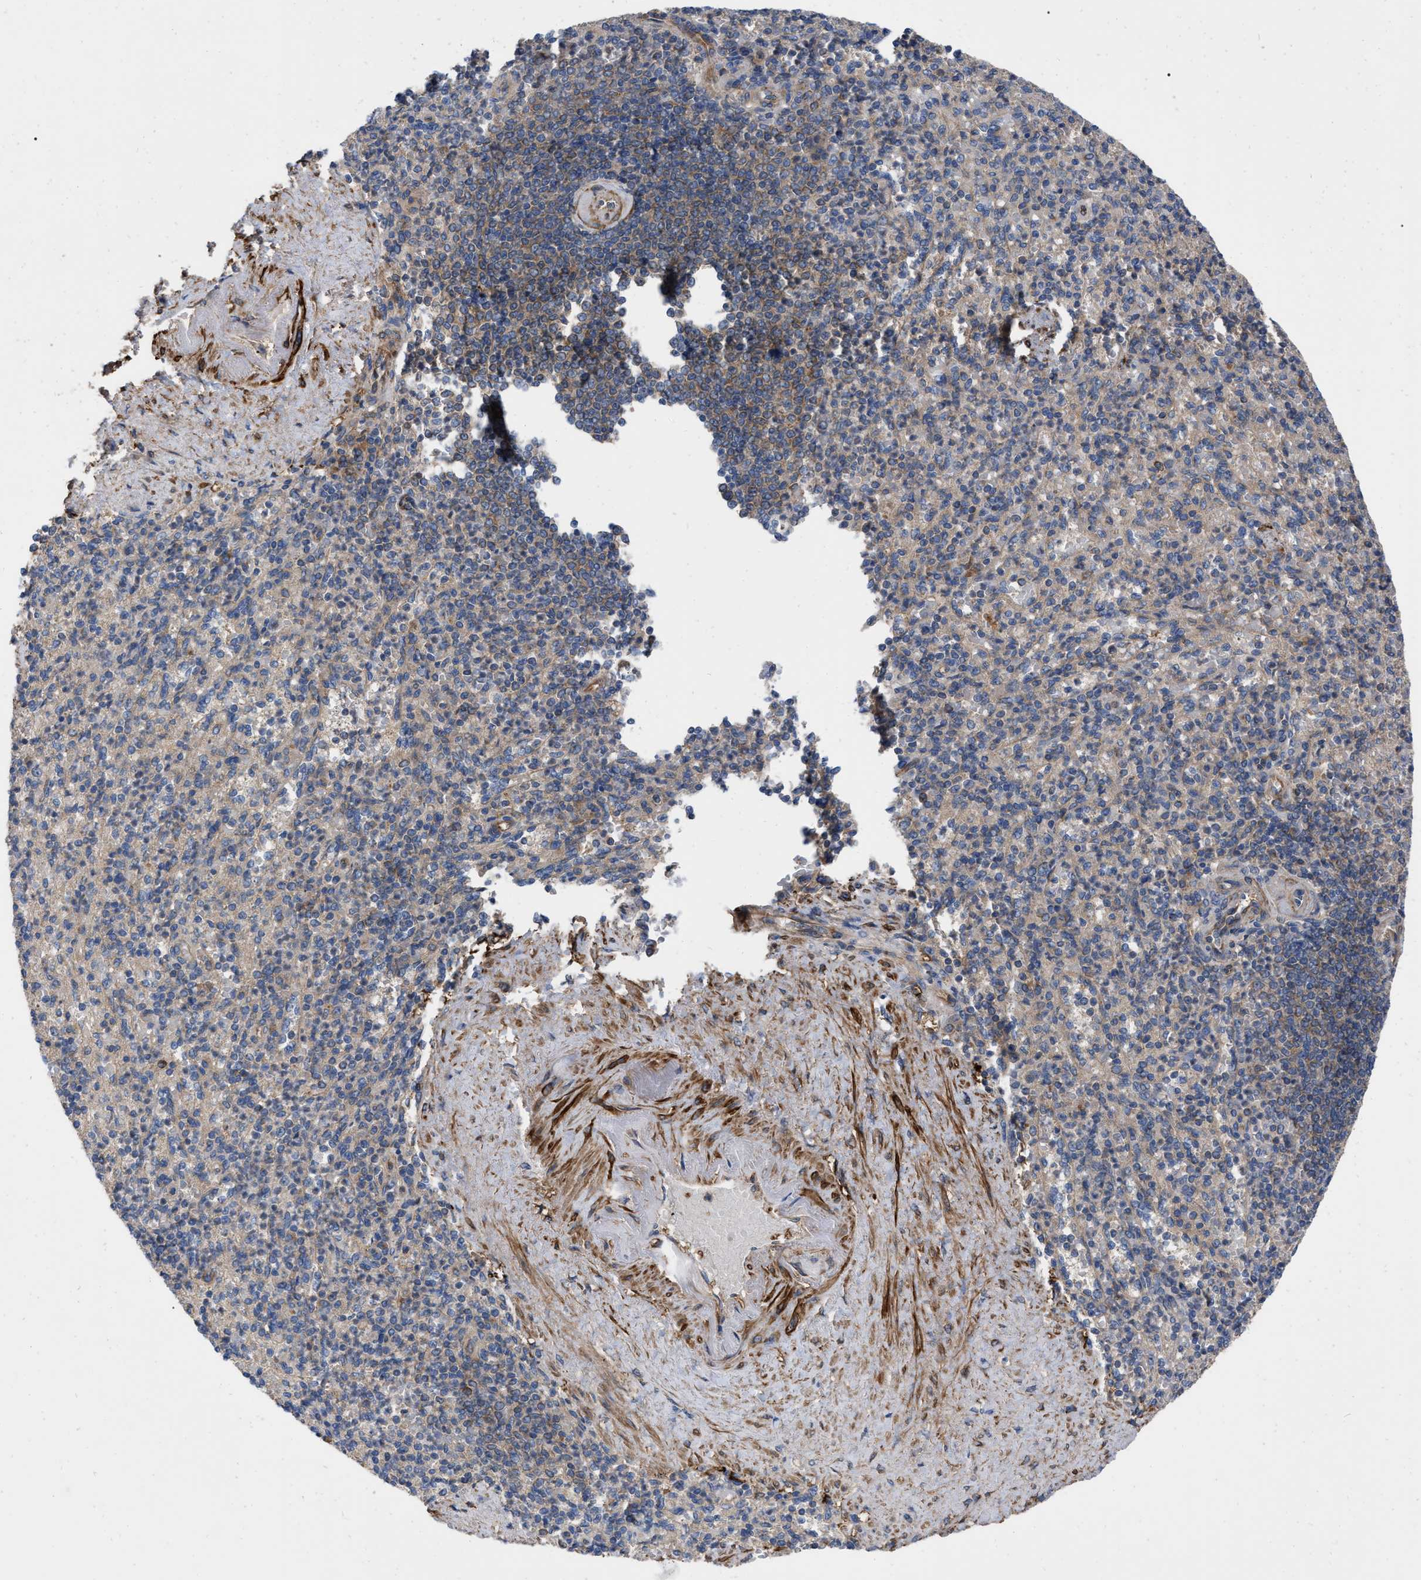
{"staining": {"intensity": "moderate", "quantity": "25%-75%", "location": "cytoplasmic/membranous"}, "tissue": "spleen", "cell_type": "Cells in red pulp", "image_type": "normal", "snomed": [{"axis": "morphology", "description": "Normal tissue, NOS"}, {"axis": "topography", "description": "Spleen"}], "caption": "IHC of benign human spleen displays medium levels of moderate cytoplasmic/membranous expression in about 25%-75% of cells in red pulp. Immunohistochemistry (ihc) stains the protein of interest in brown and the nuclei are stained blue.", "gene": "RABEP1", "patient": {"sex": "female", "age": 74}}